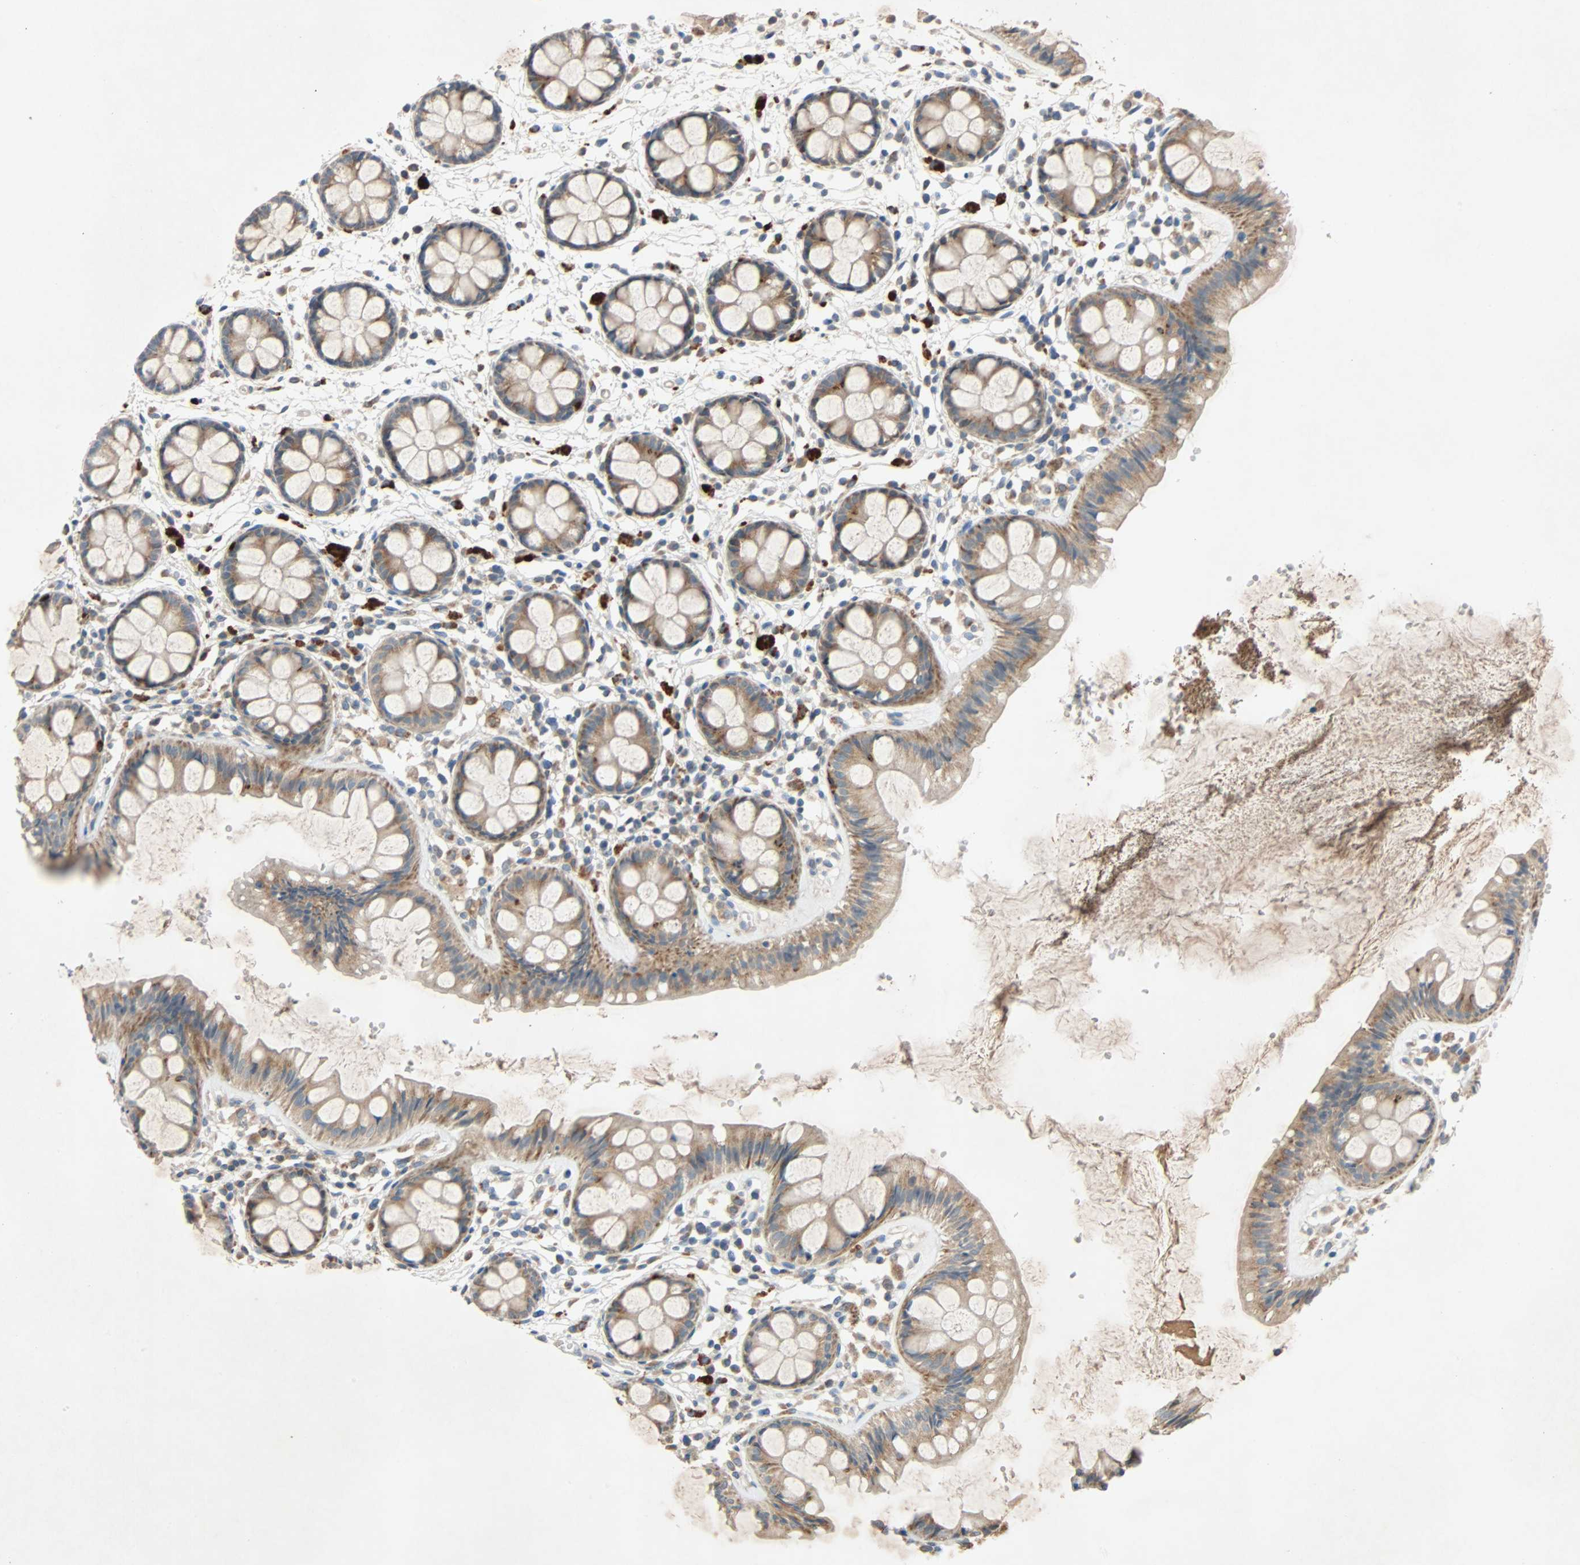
{"staining": {"intensity": "weak", "quantity": ">75%", "location": "cytoplasmic/membranous"}, "tissue": "rectum", "cell_type": "Glandular cells", "image_type": "normal", "snomed": [{"axis": "morphology", "description": "Normal tissue, NOS"}, {"axis": "topography", "description": "Rectum"}], "caption": "Normal rectum demonstrates weak cytoplasmic/membranous expression in approximately >75% of glandular cells.", "gene": "XYLT1", "patient": {"sex": "female", "age": 66}}